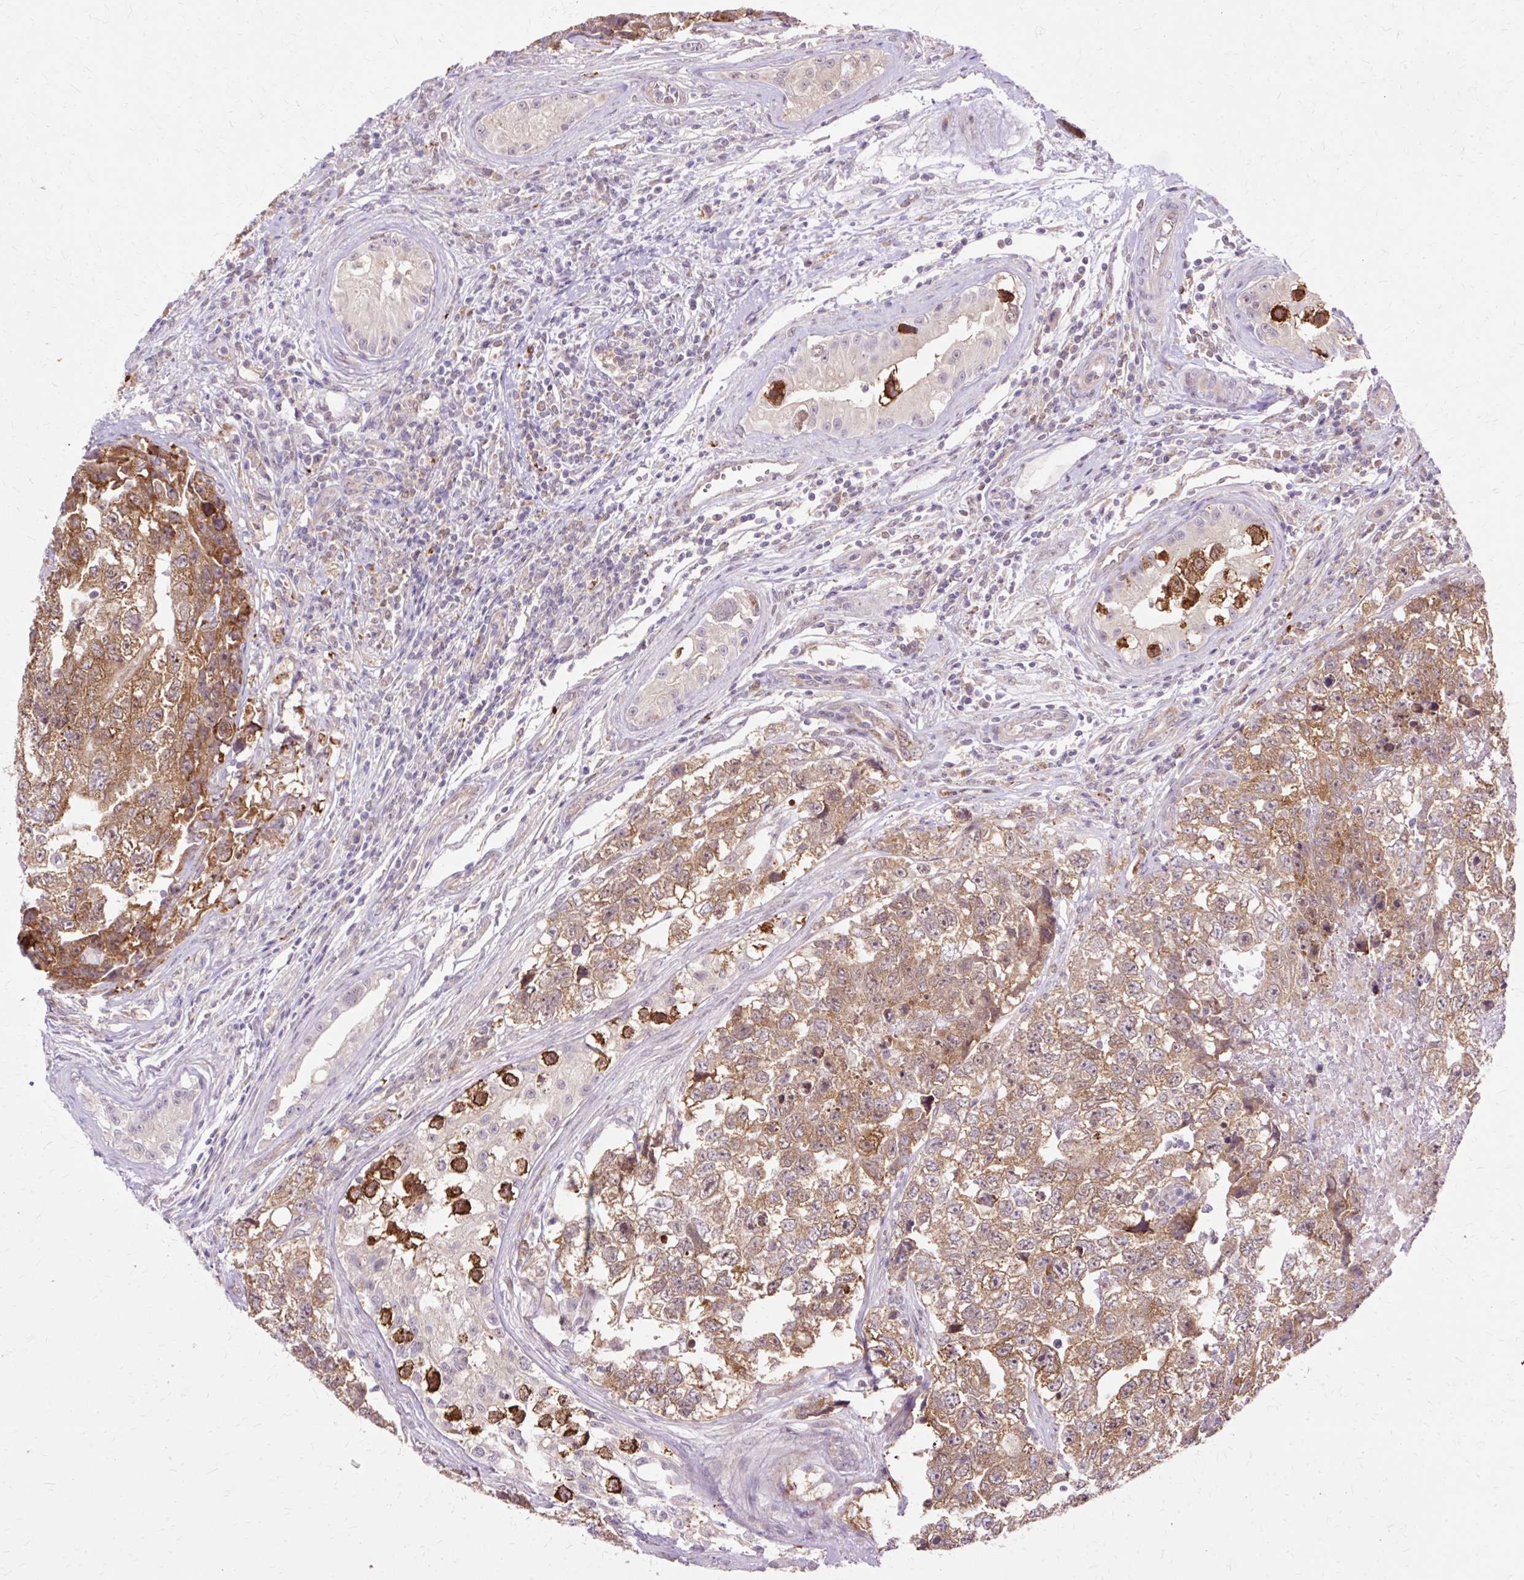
{"staining": {"intensity": "moderate", "quantity": ">75%", "location": "cytoplasmic/membranous"}, "tissue": "testis cancer", "cell_type": "Tumor cells", "image_type": "cancer", "snomed": [{"axis": "morphology", "description": "Carcinoma, Embryonal, NOS"}, {"axis": "topography", "description": "Testis"}], "caption": "A photomicrograph of human testis embryonal carcinoma stained for a protein shows moderate cytoplasmic/membranous brown staining in tumor cells.", "gene": "GEMIN2", "patient": {"sex": "male", "age": 22}}